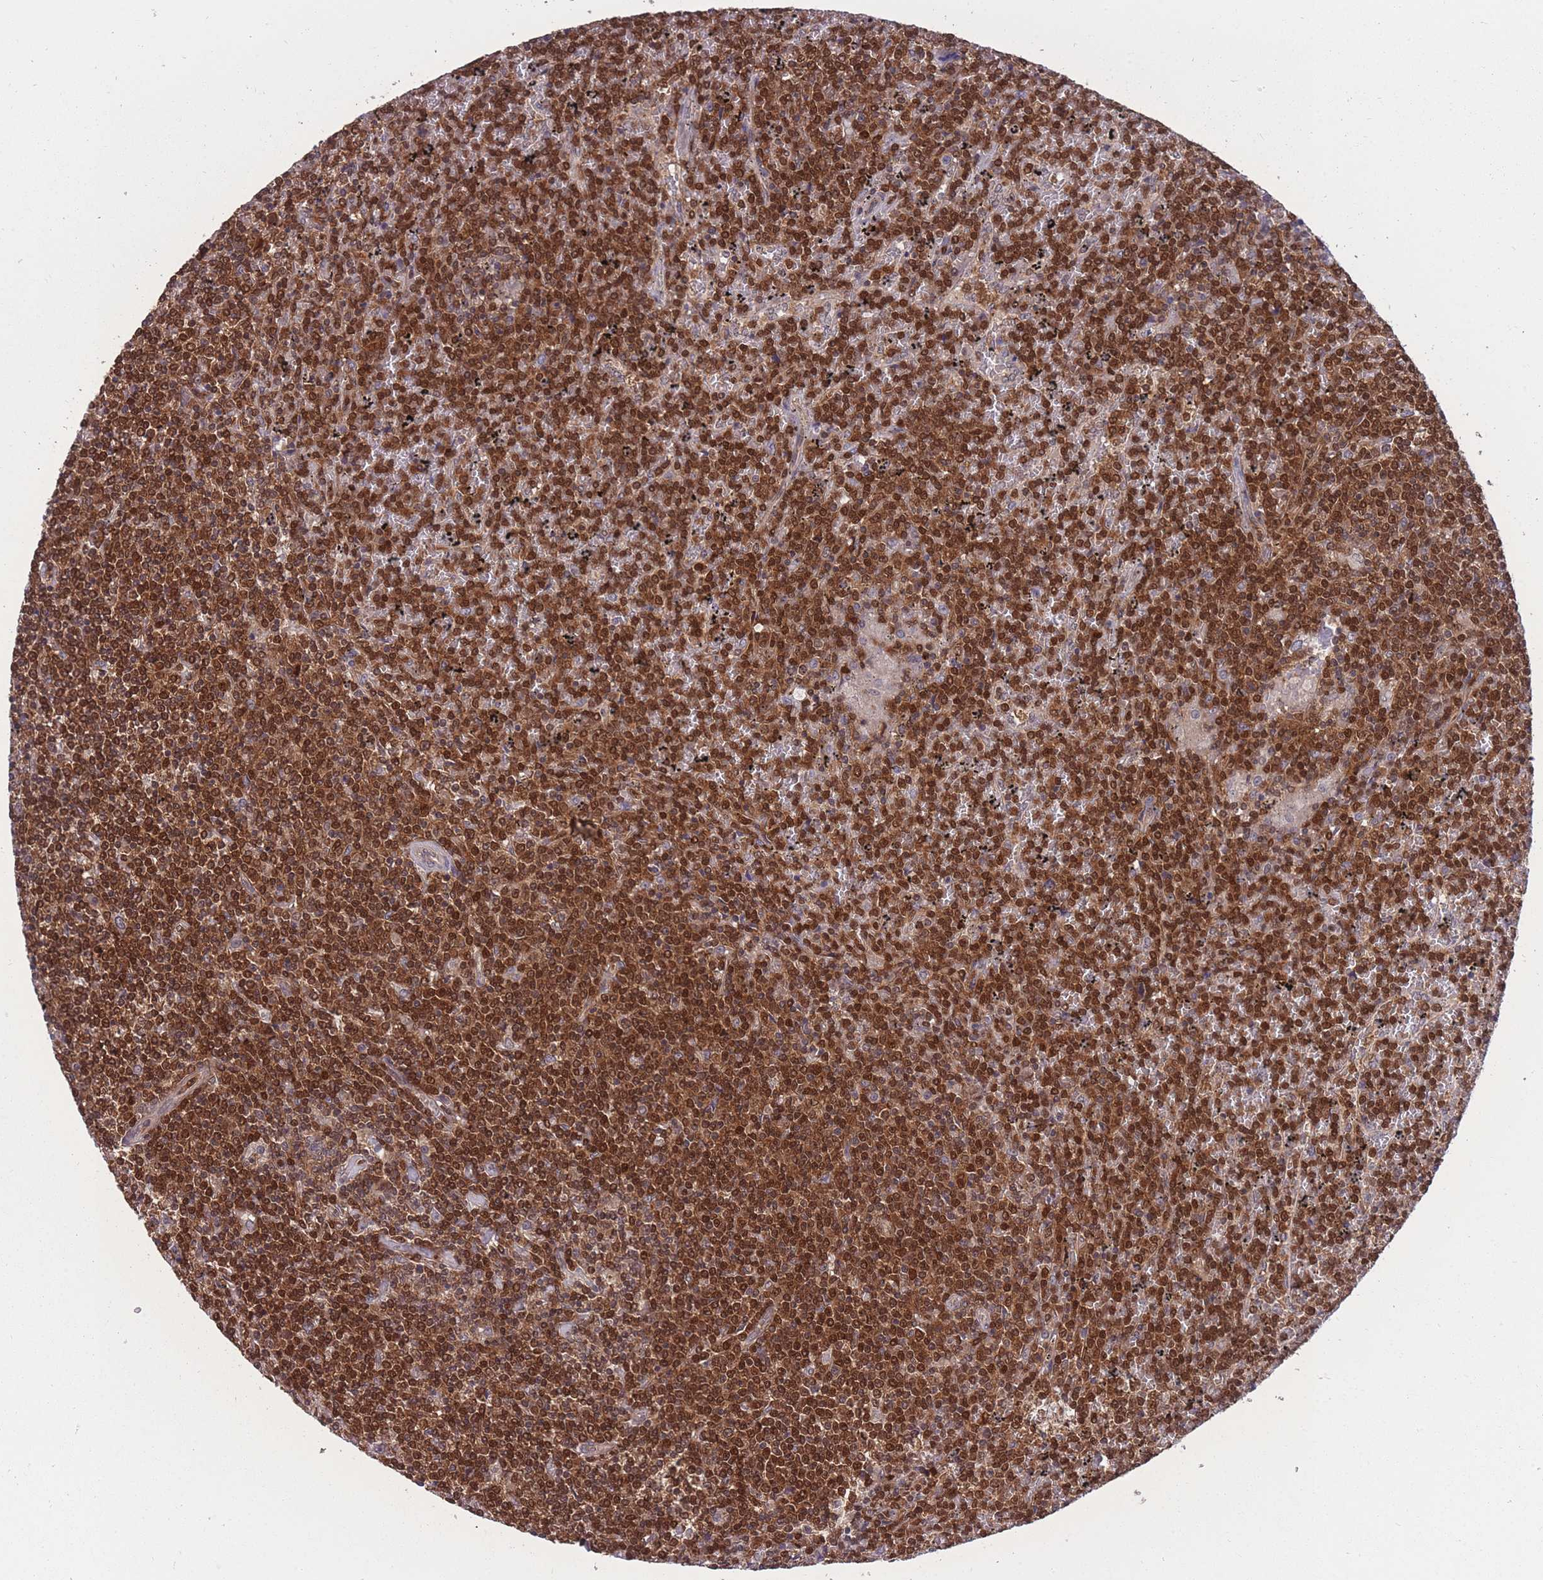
{"staining": {"intensity": "strong", "quantity": ">75%", "location": "cytoplasmic/membranous,nuclear"}, "tissue": "lymphoma", "cell_type": "Tumor cells", "image_type": "cancer", "snomed": [{"axis": "morphology", "description": "Malignant lymphoma, non-Hodgkin's type, Low grade"}, {"axis": "topography", "description": "Spleen"}], "caption": "This histopathology image exhibits low-grade malignant lymphoma, non-Hodgkin's type stained with immunohistochemistry to label a protein in brown. The cytoplasmic/membranous and nuclear of tumor cells show strong positivity for the protein. Nuclei are counter-stained blue.", "gene": "UBE2N", "patient": {"sex": "female", "age": 19}}